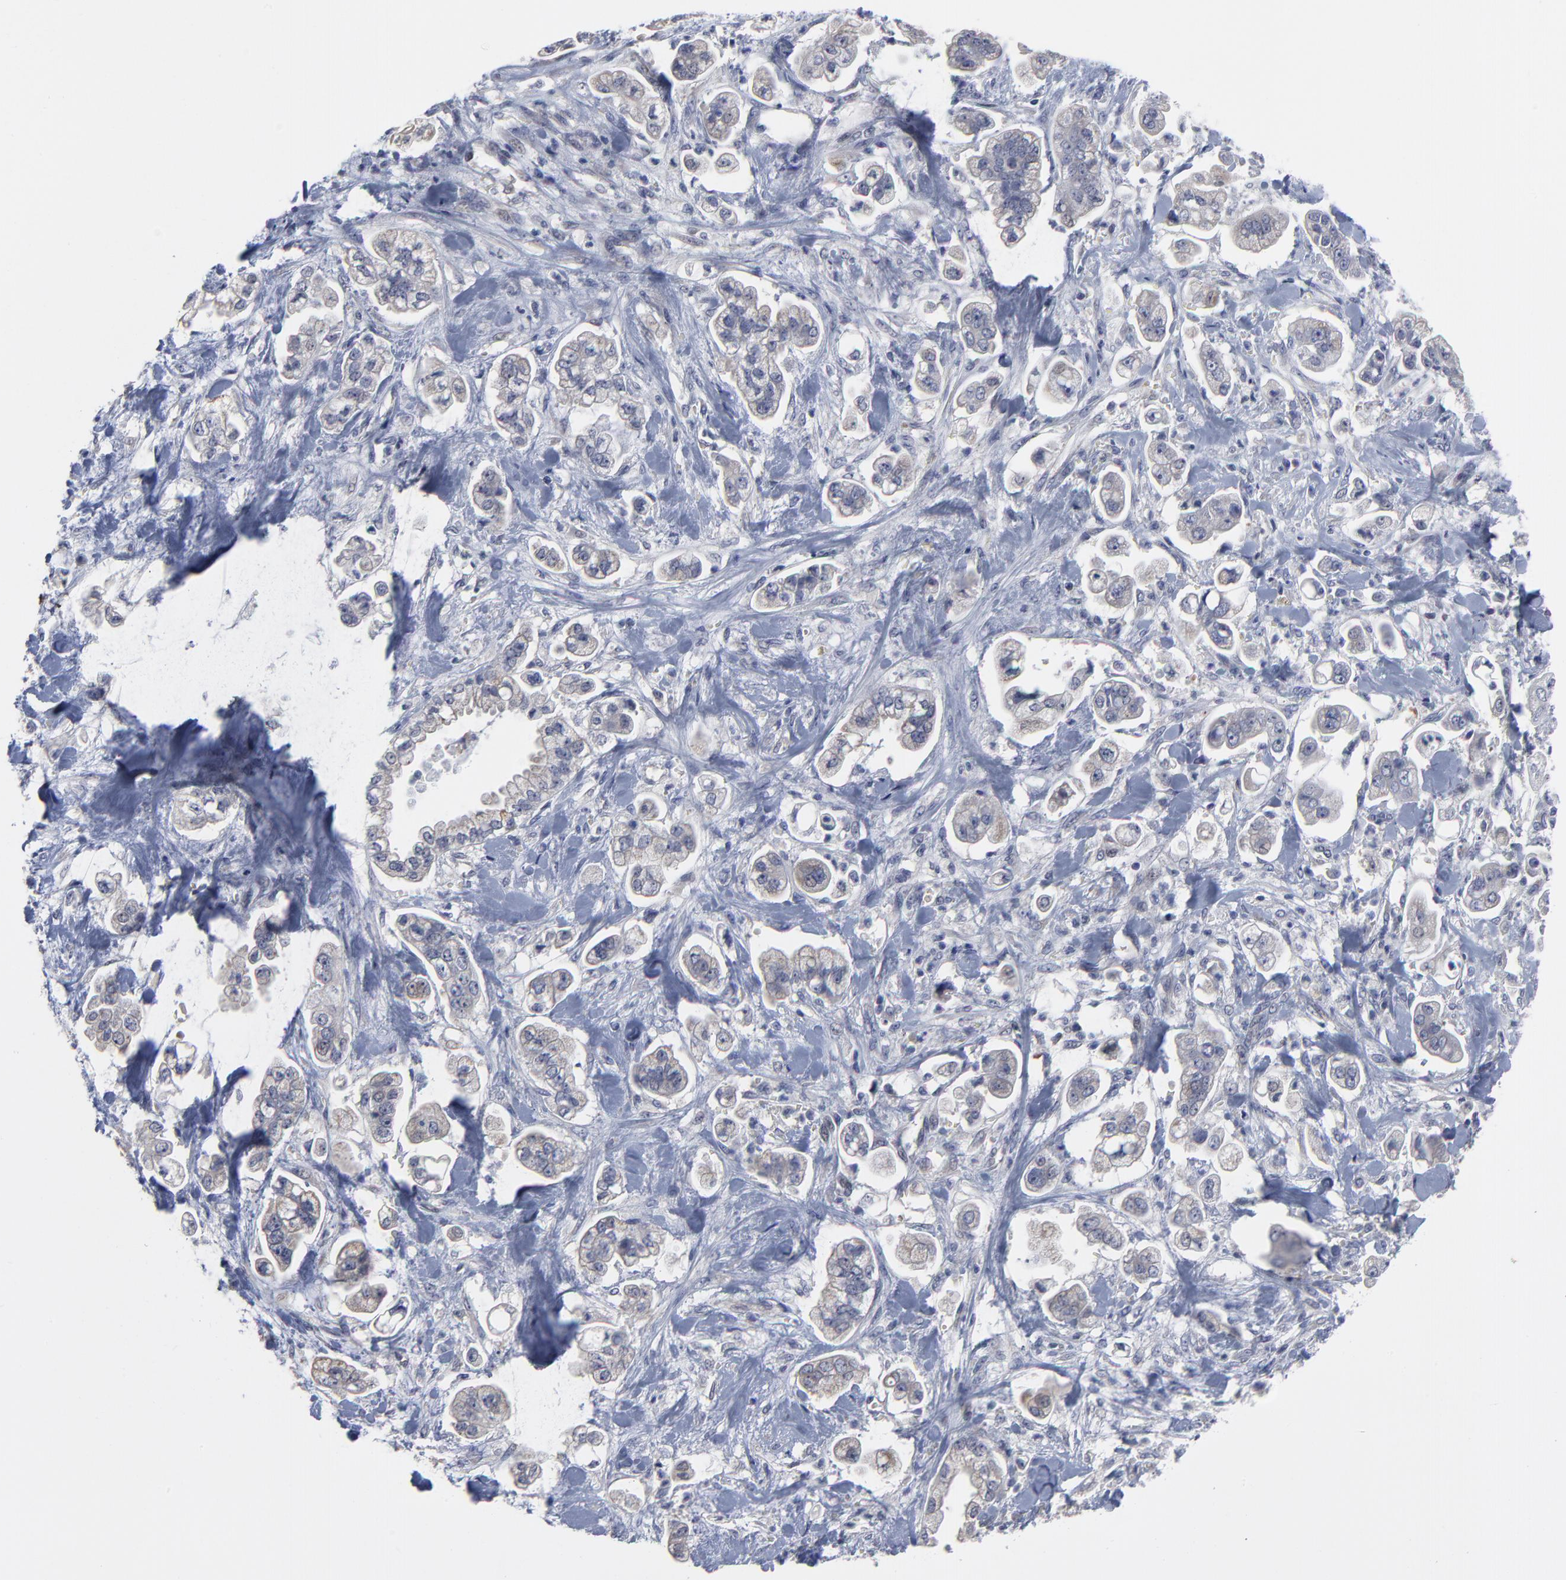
{"staining": {"intensity": "negative", "quantity": "none", "location": "none"}, "tissue": "stomach cancer", "cell_type": "Tumor cells", "image_type": "cancer", "snomed": [{"axis": "morphology", "description": "Adenocarcinoma, NOS"}, {"axis": "topography", "description": "Stomach"}], "caption": "A high-resolution micrograph shows immunohistochemistry (IHC) staining of adenocarcinoma (stomach), which reveals no significant positivity in tumor cells.", "gene": "MAGEA10", "patient": {"sex": "male", "age": 62}}